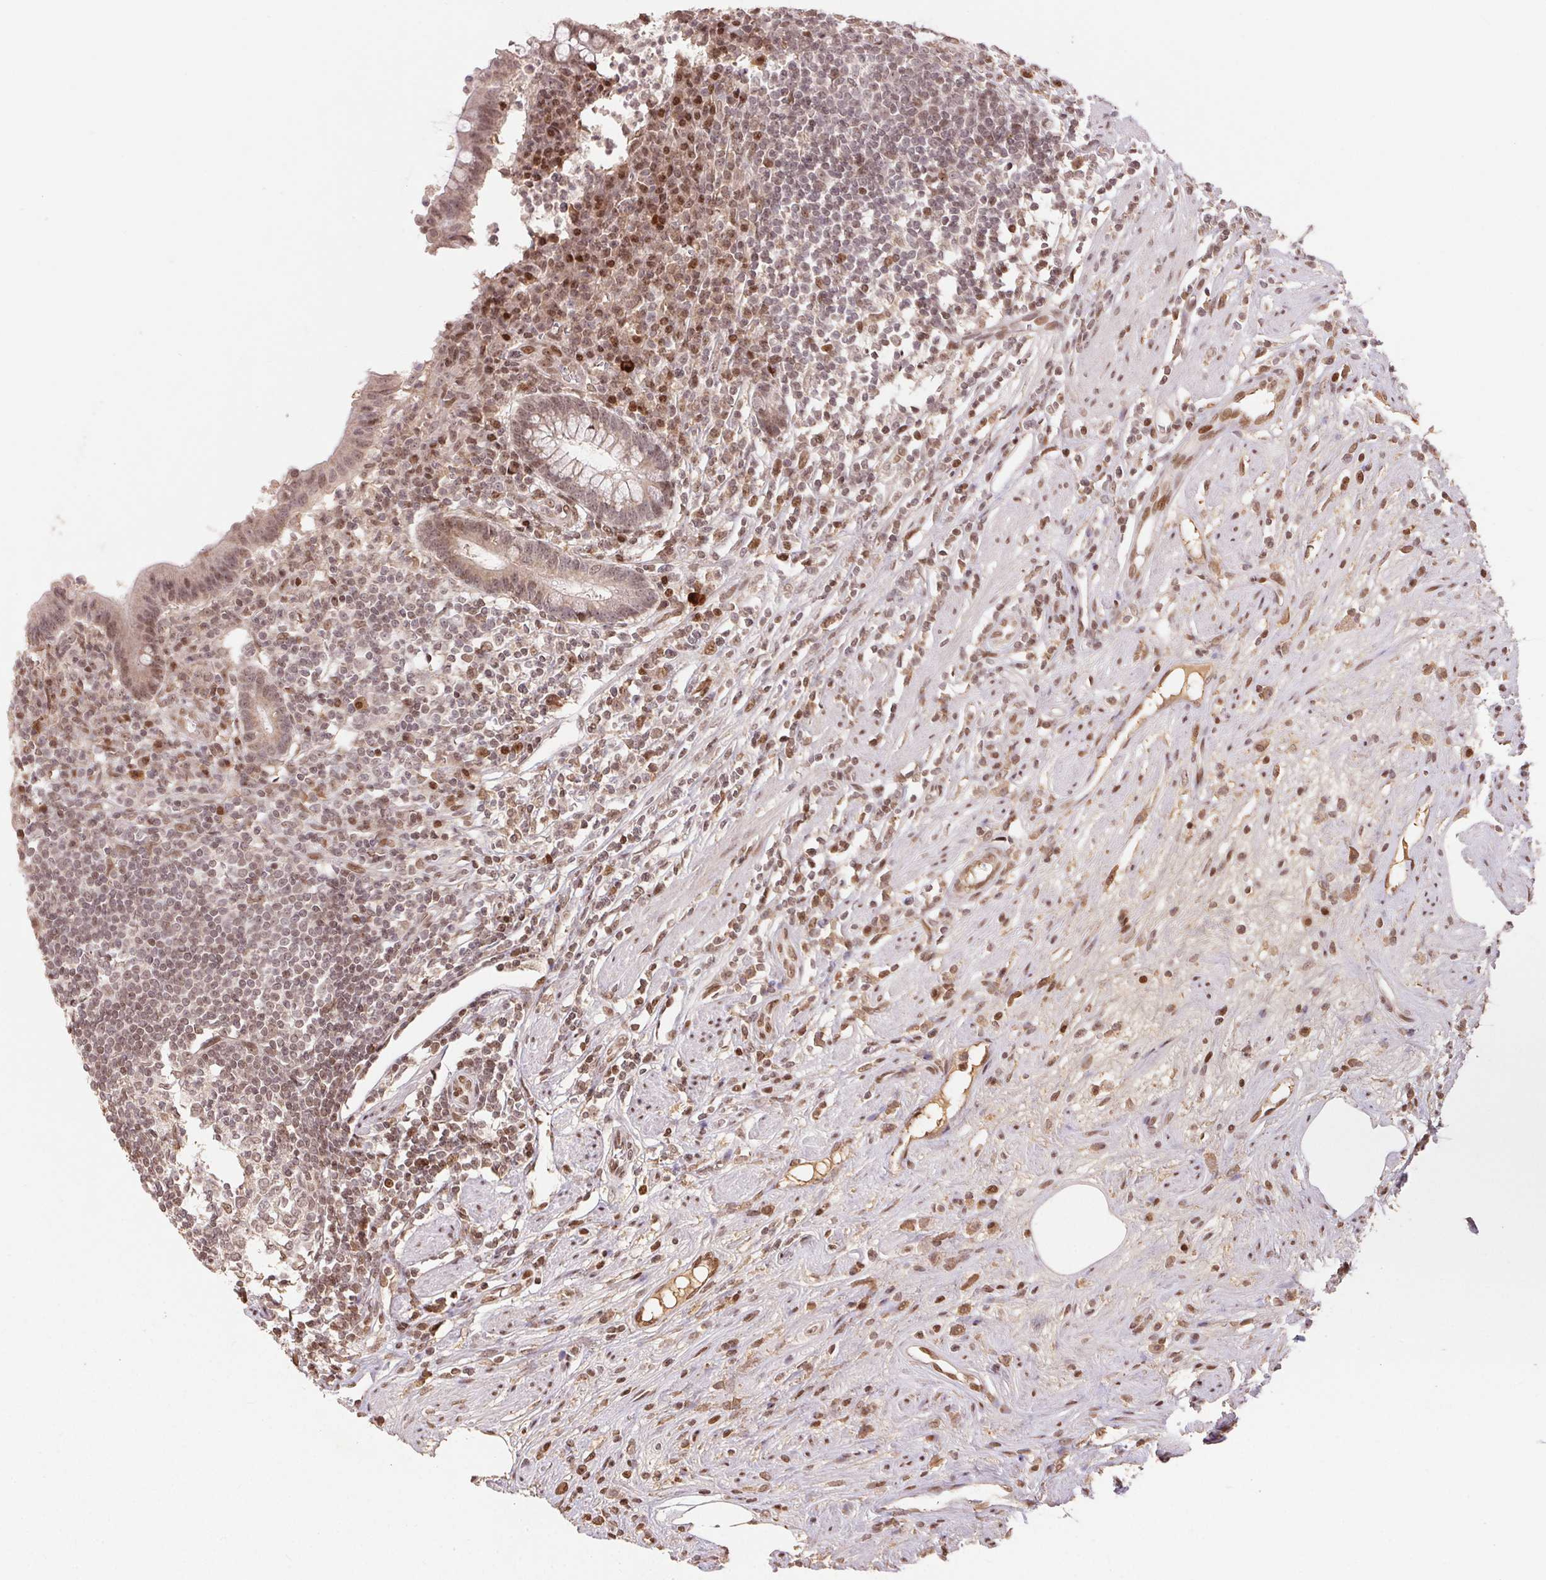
{"staining": {"intensity": "weak", "quantity": "25%-75%", "location": "nuclear"}, "tissue": "appendix", "cell_type": "Glandular cells", "image_type": "normal", "snomed": [{"axis": "morphology", "description": "Normal tissue, NOS"}, {"axis": "topography", "description": "Appendix"}], "caption": "Brown immunohistochemical staining in unremarkable appendix shows weak nuclear expression in approximately 25%-75% of glandular cells.", "gene": "MAPKAPK2", "patient": {"sex": "female", "age": 56}}